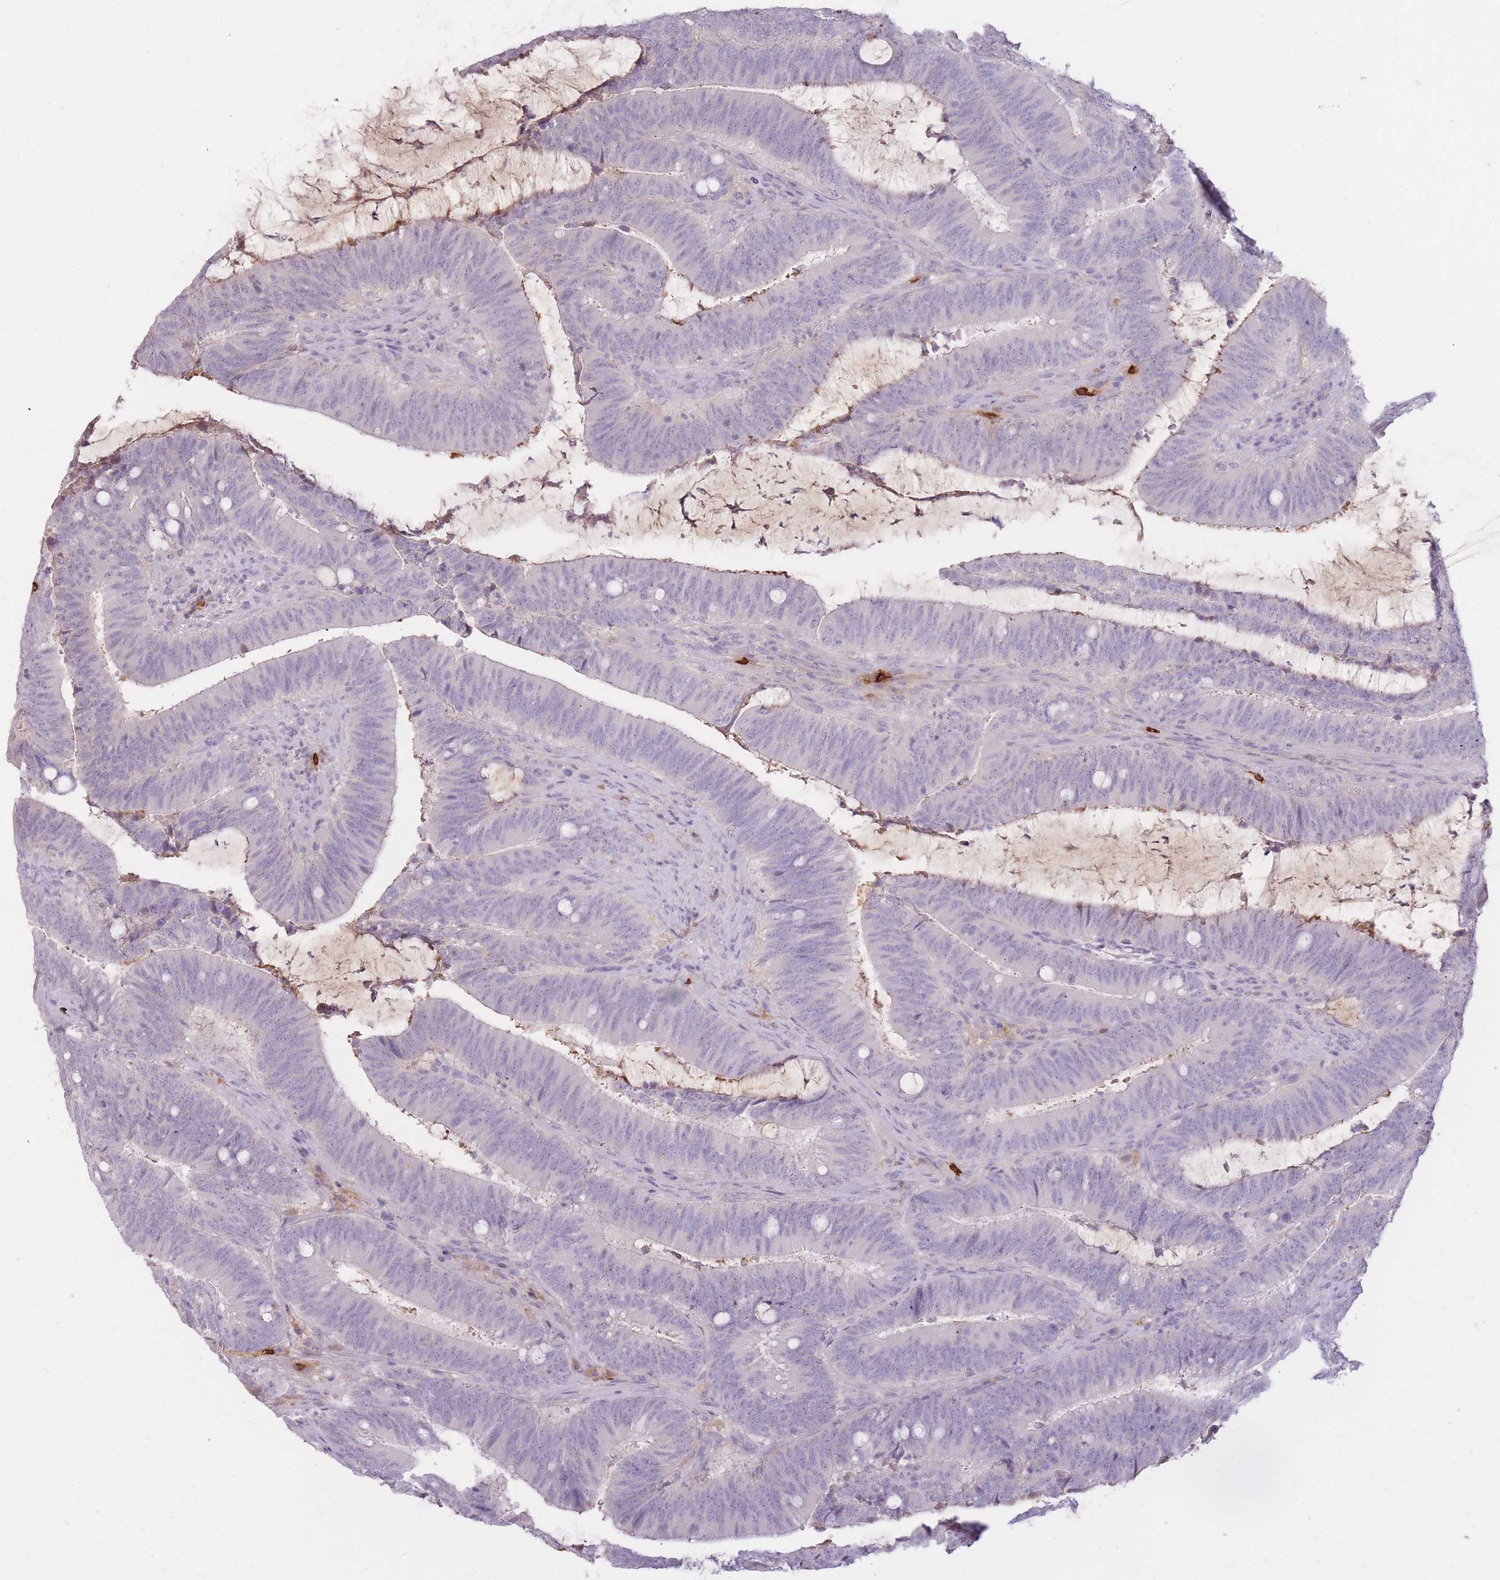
{"staining": {"intensity": "negative", "quantity": "none", "location": "none"}, "tissue": "colorectal cancer", "cell_type": "Tumor cells", "image_type": "cancer", "snomed": [{"axis": "morphology", "description": "Adenocarcinoma, NOS"}, {"axis": "topography", "description": "Colon"}], "caption": "Colorectal adenocarcinoma was stained to show a protein in brown. There is no significant expression in tumor cells.", "gene": "TPSD1", "patient": {"sex": "female", "age": 43}}